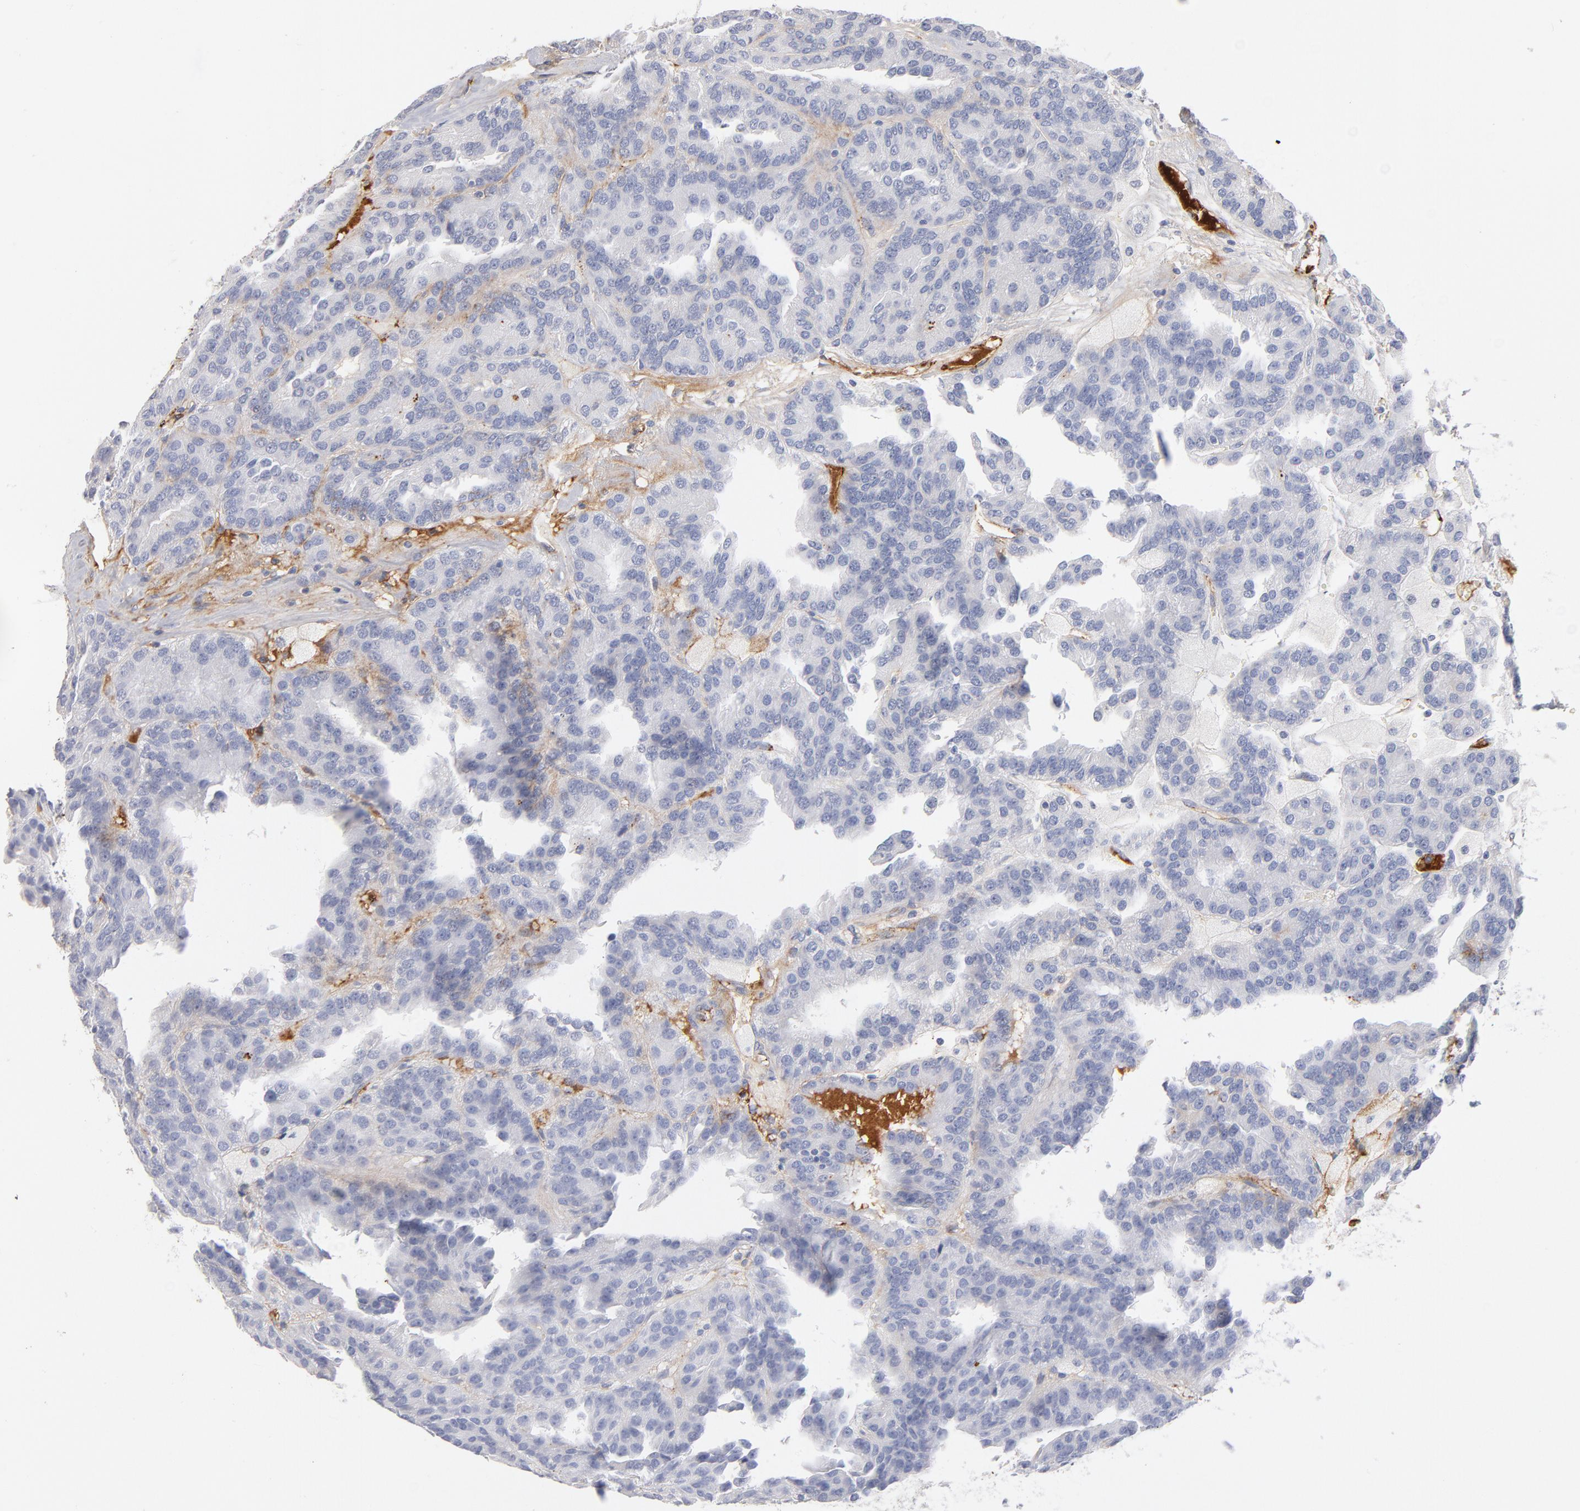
{"staining": {"intensity": "negative", "quantity": "none", "location": "none"}, "tissue": "renal cancer", "cell_type": "Tumor cells", "image_type": "cancer", "snomed": [{"axis": "morphology", "description": "Adenocarcinoma, NOS"}, {"axis": "topography", "description": "Kidney"}], "caption": "This is an immunohistochemistry (IHC) micrograph of renal cancer. There is no staining in tumor cells.", "gene": "PLAT", "patient": {"sex": "male", "age": 46}}